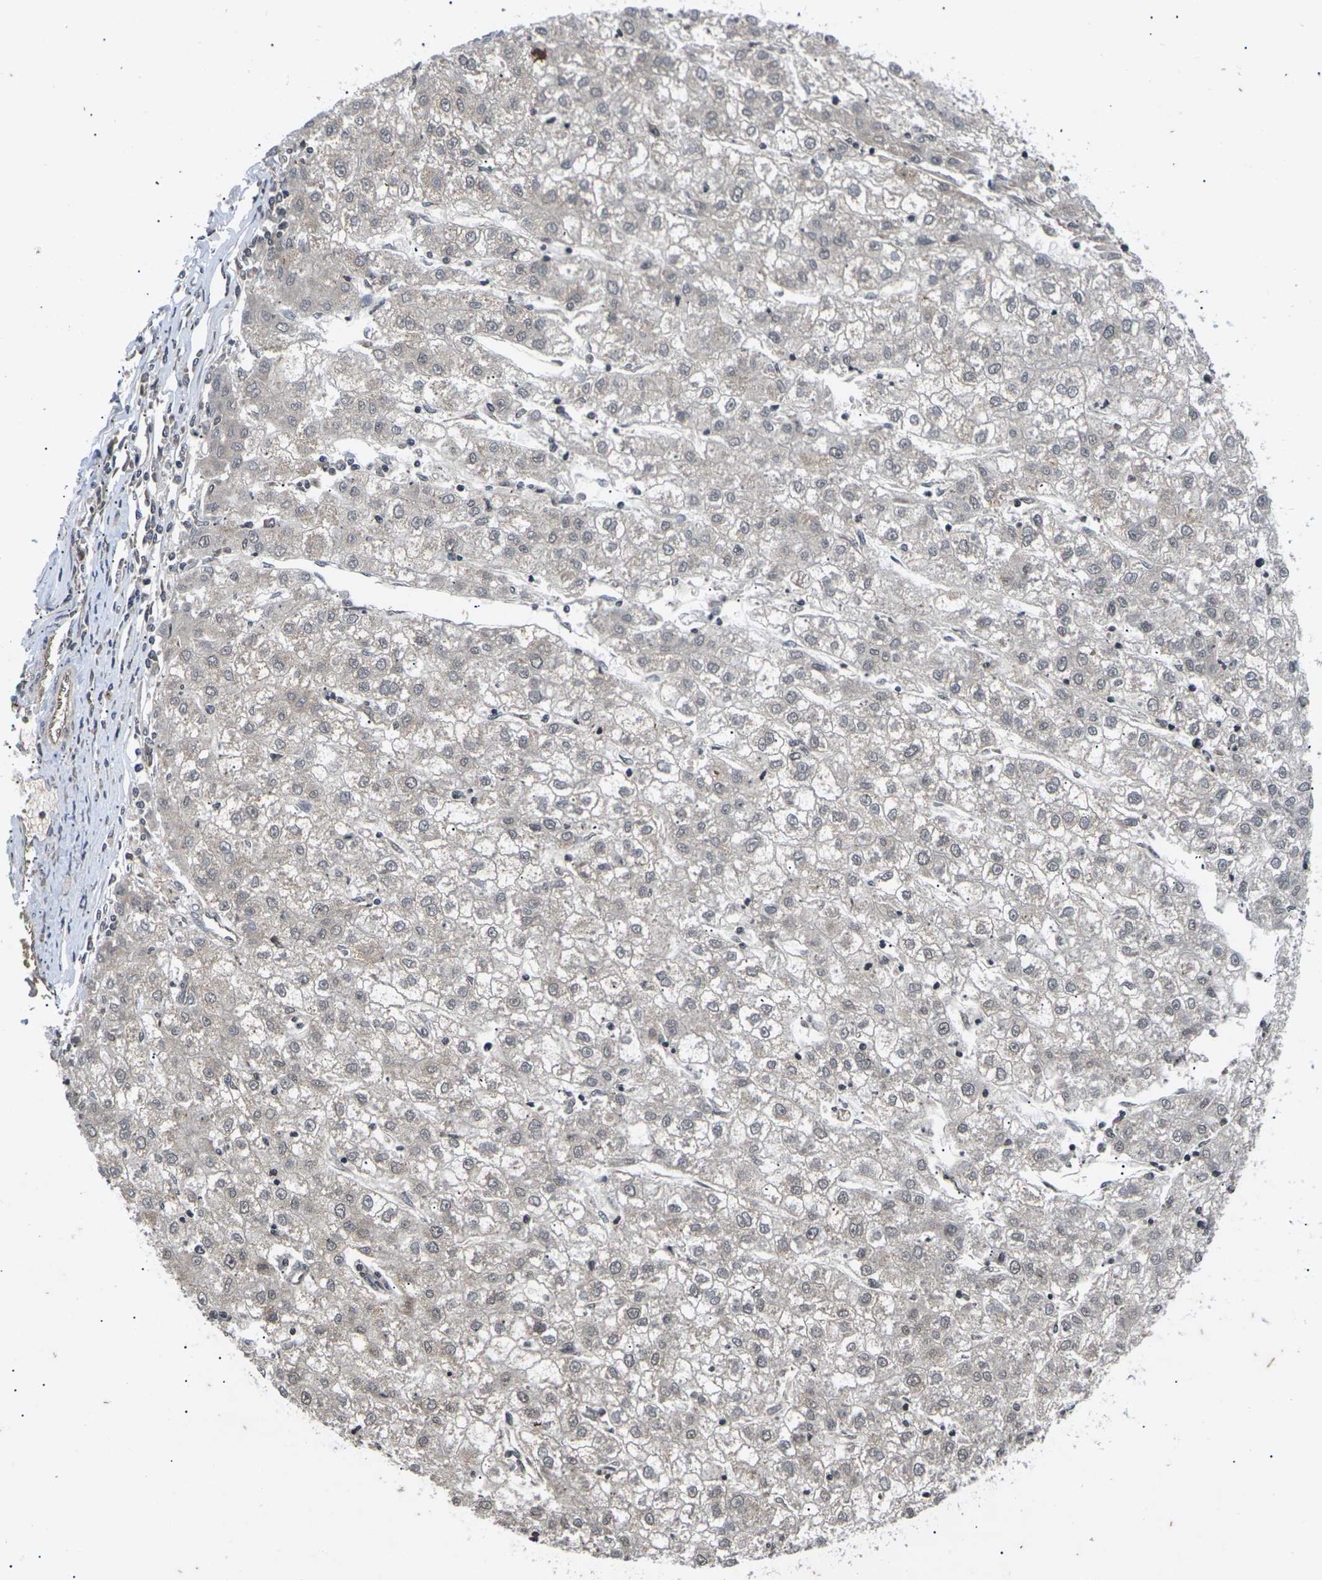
{"staining": {"intensity": "weak", "quantity": ">75%", "location": "cytoplasmic/membranous"}, "tissue": "liver cancer", "cell_type": "Tumor cells", "image_type": "cancer", "snomed": [{"axis": "morphology", "description": "Carcinoma, Hepatocellular, NOS"}, {"axis": "topography", "description": "Liver"}], "caption": "Brown immunohistochemical staining in human hepatocellular carcinoma (liver) demonstrates weak cytoplasmic/membranous staining in about >75% of tumor cells.", "gene": "DKK2", "patient": {"sex": "male", "age": 72}}